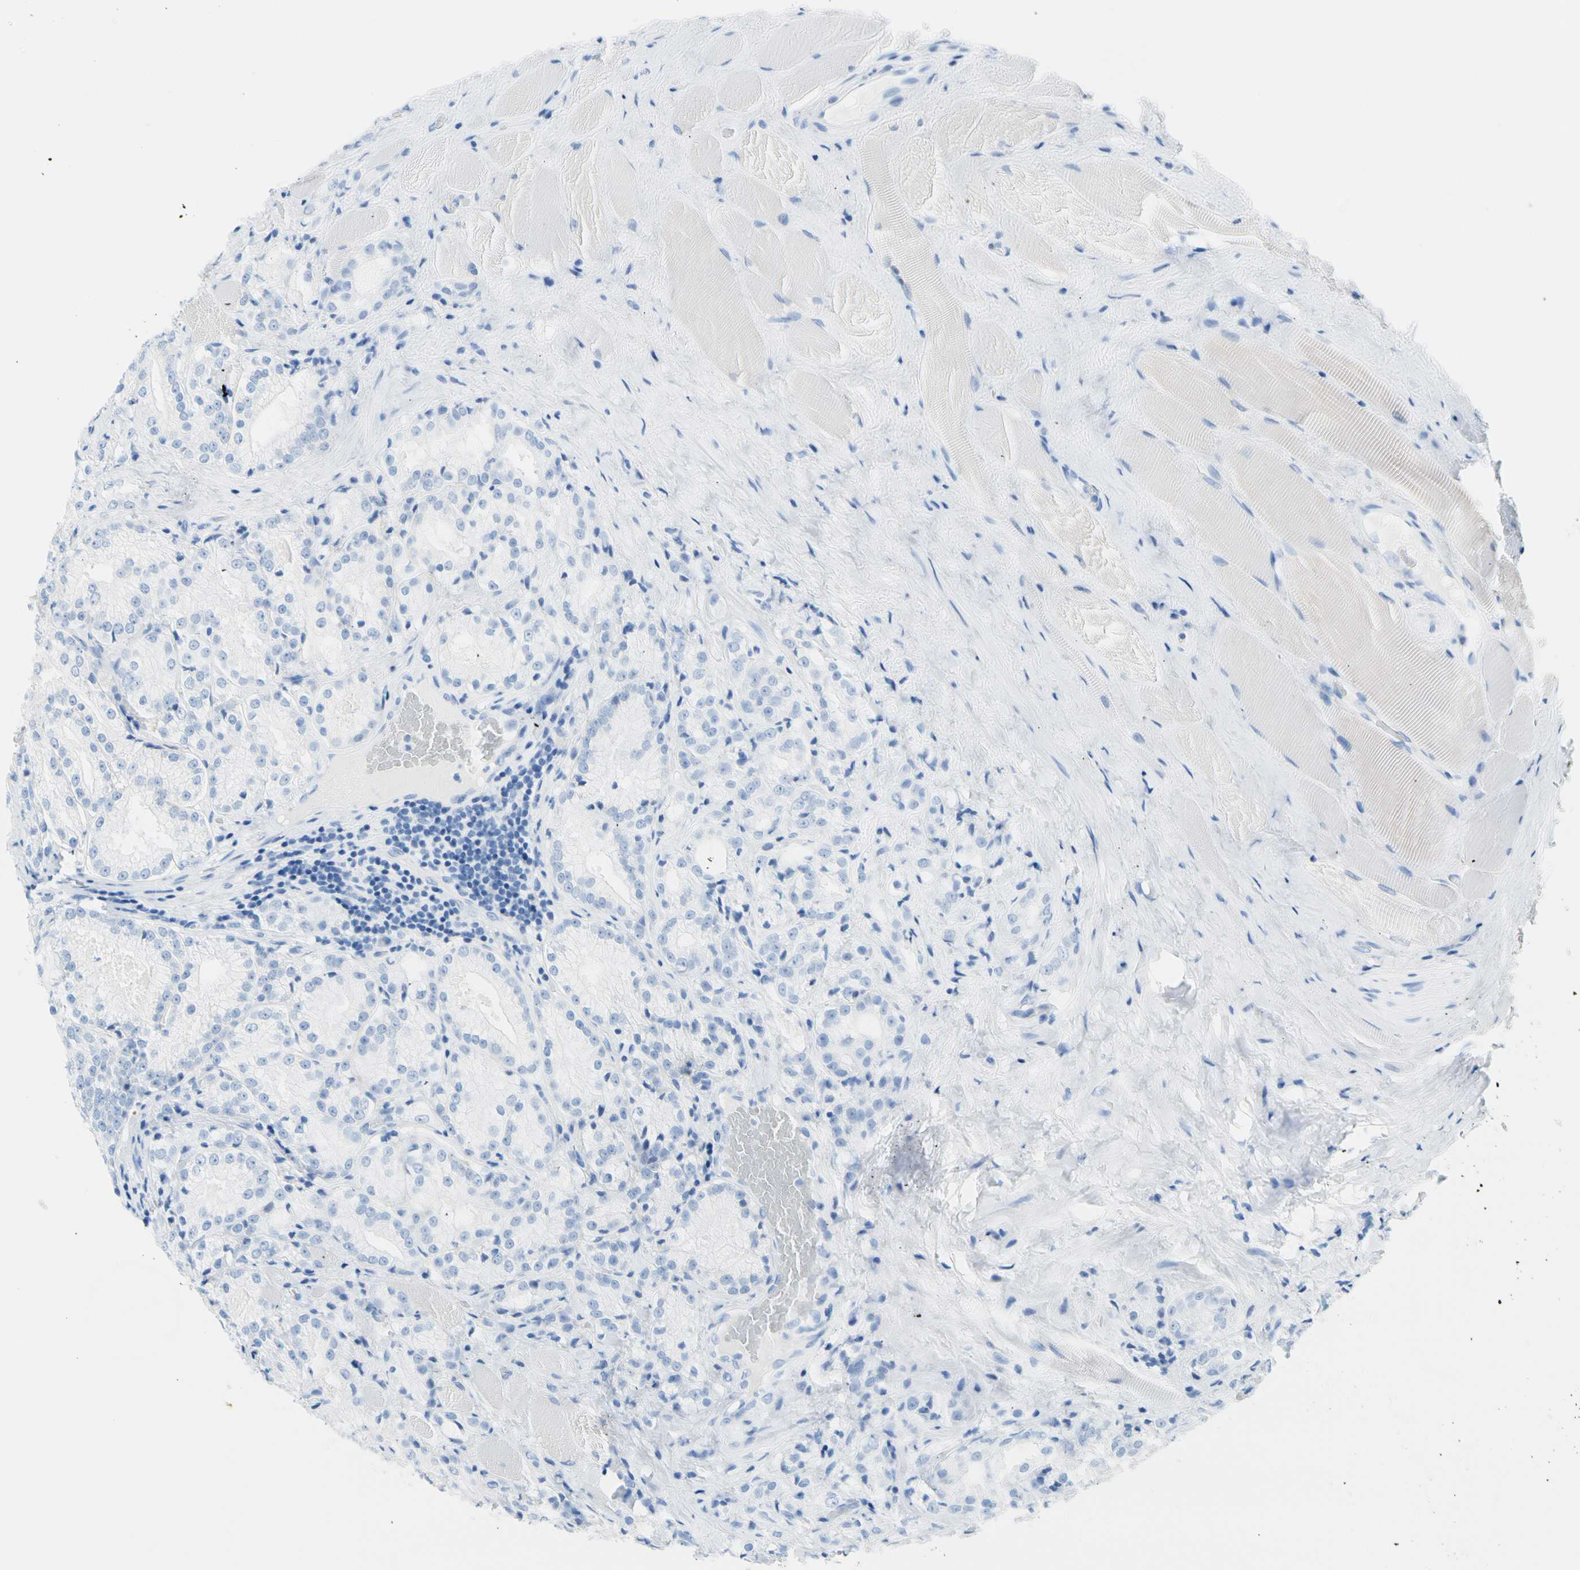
{"staining": {"intensity": "negative", "quantity": "none", "location": "none"}, "tissue": "prostate cancer", "cell_type": "Tumor cells", "image_type": "cancer", "snomed": [{"axis": "morphology", "description": "Adenocarcinoma, High grade"}, {"axis": "topography", "description": "Prostate"}], "caption": "IHC photomicrograph of neoplastic tissue: human prostate cancer (adenocarcinoma (high-grade)) stained with DAB (3,3'-diaminobenzidine) displays no significant protein positivity in tumor cells.", "gene": "CEL", "patient": {"sex": "male", "age": 73}}